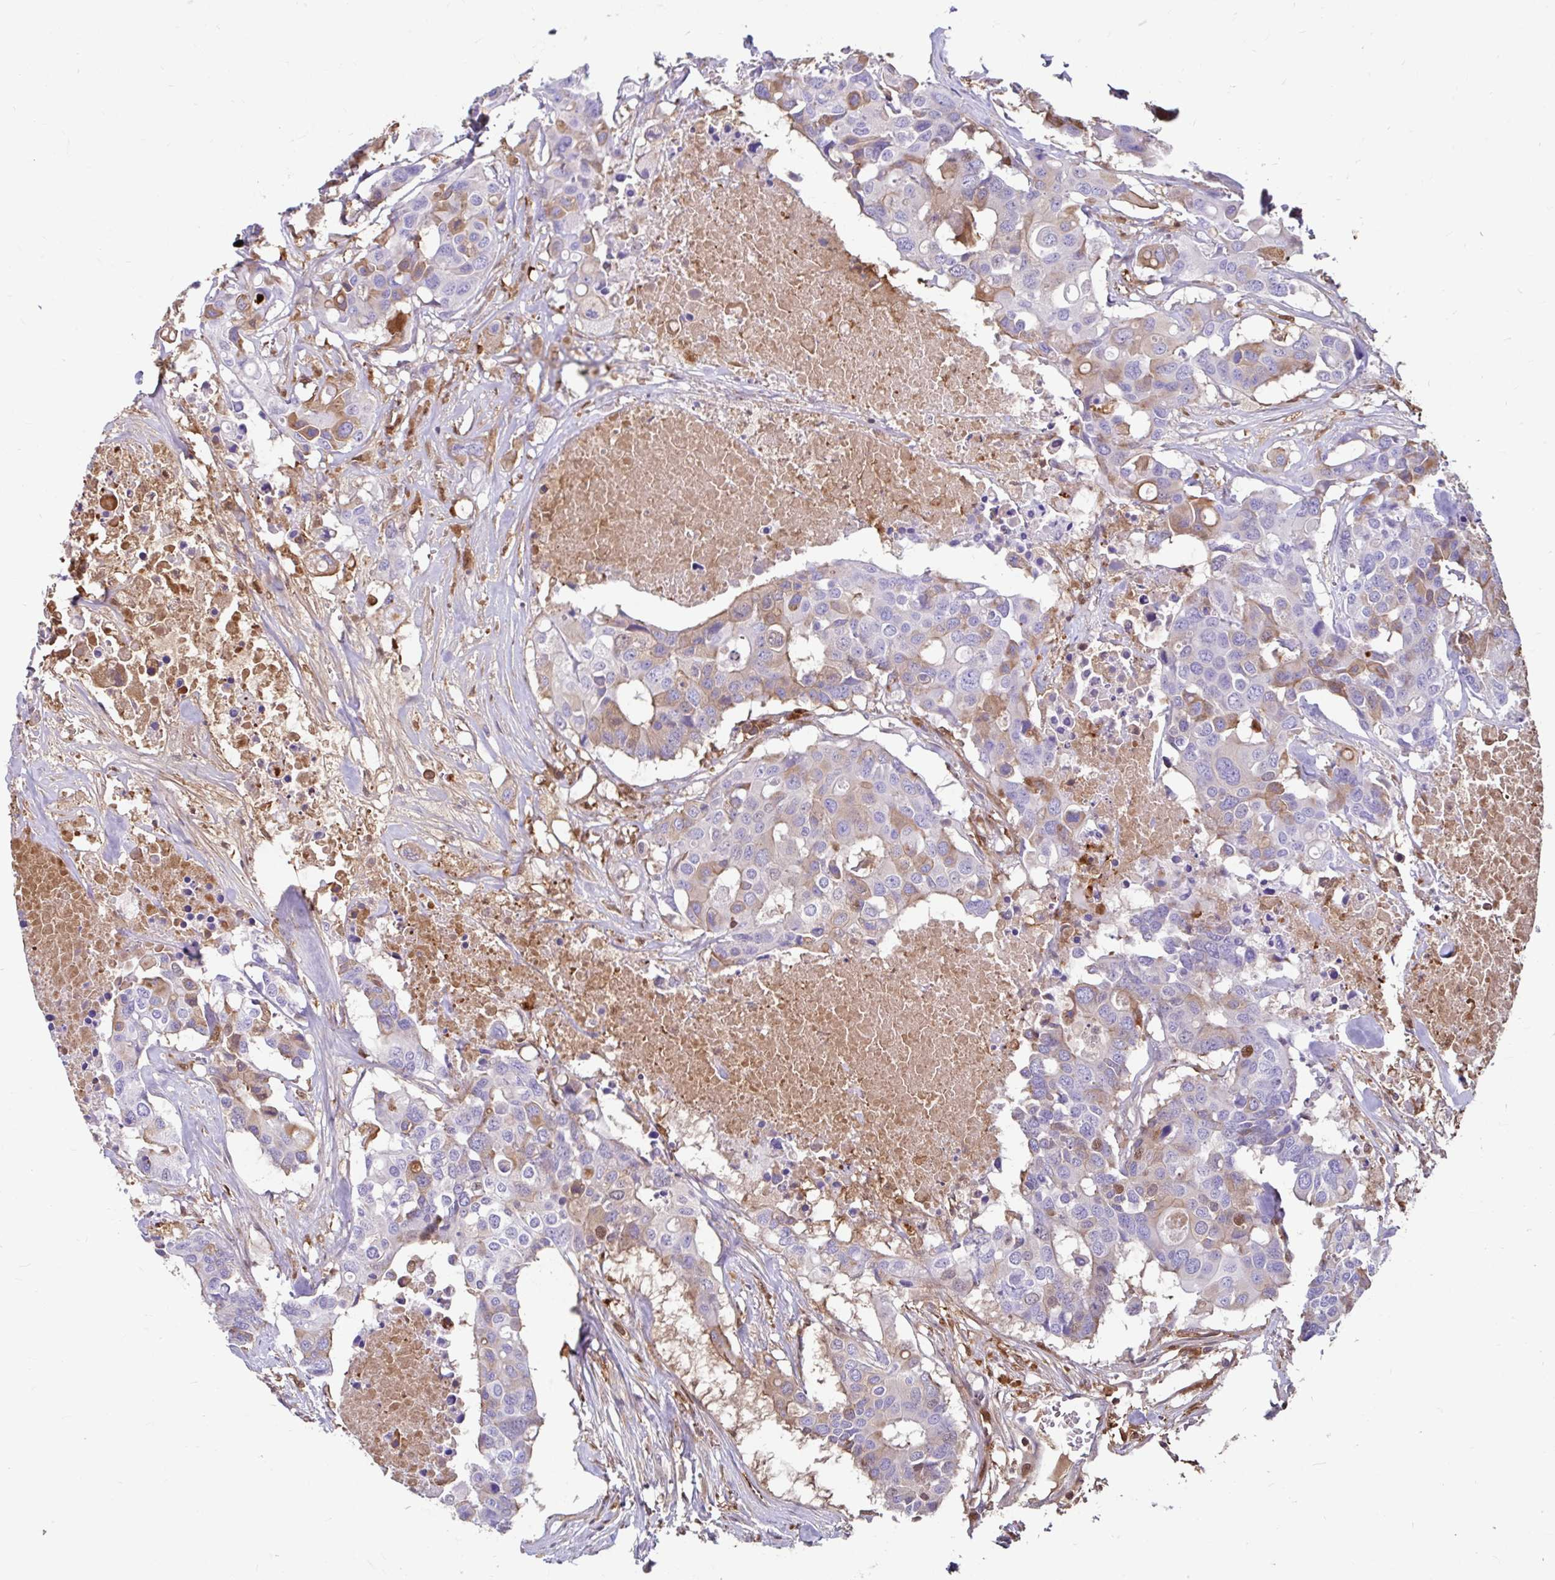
{"staining": {"intensity": "moderate", "quantity": "<25%", "location": "cytoplasmic/membranous"}, "tissue": "colorectal cancer", "cell_type": "Tumor cells", "image_type": "cancer", "snomed": [{"axis": "morphology", "description": "Adenocarcinoma, NOS"}, {"axis": "topography", "description": "Colon"}], "caption": "Protein analysis of adenocarcinoma (colorectal) tissue demonstrates moderate cytoplasmic/membranous staining in approximately <25% of tumor cells.", "gene": "BLVRA", "patient": {"sex": "male", "age": 77}}